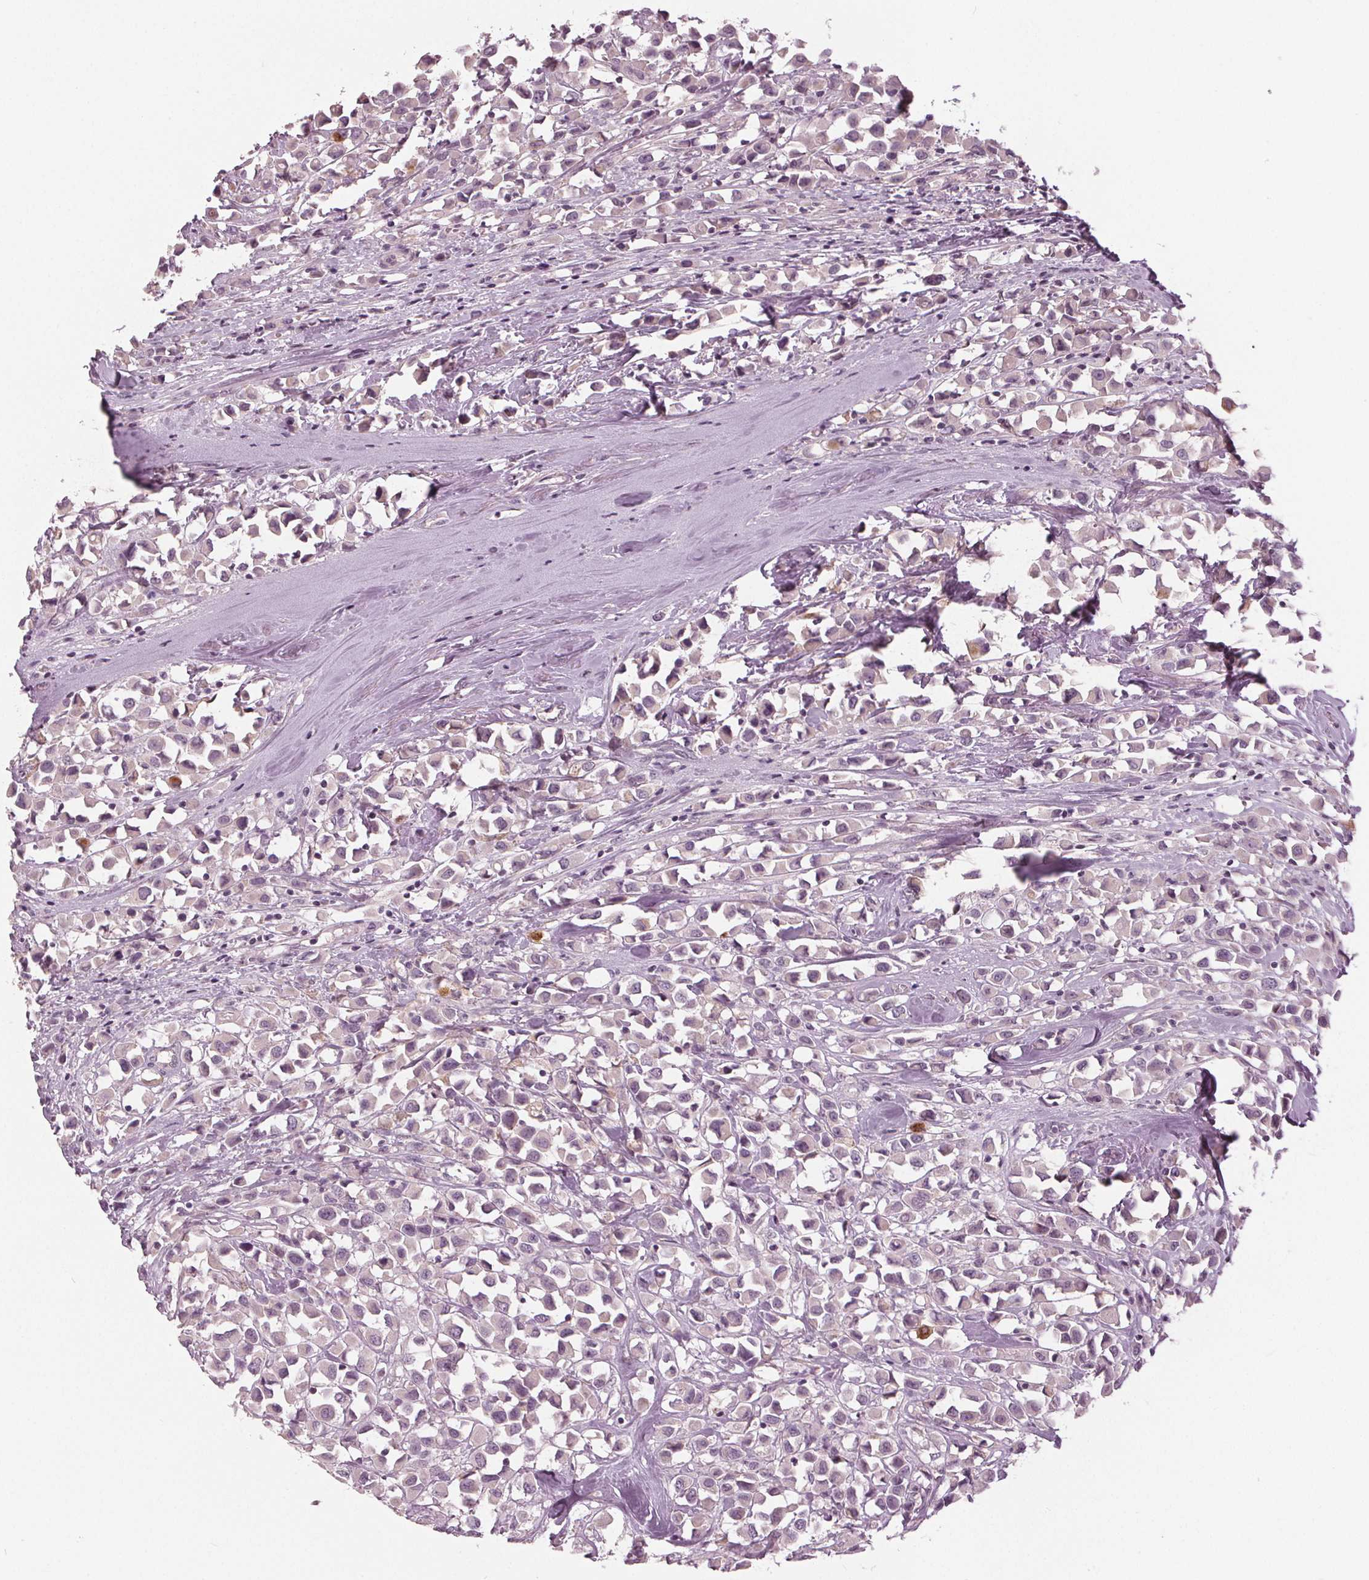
{"staining": {"intensity": "negative", "quantity": "none", "location": "none"}, "tissue": "breast cancer", "cell_type": "Tumor cells", "image_type": "cancer", "snomed": [{"axis": "morphology", "description": "Duct carcinoma"}, {"axis": "topography", "description": "Breast"}], "caption": "High power microscopy histopathology image of an immunohistochemistry (IHC) photomicrograph of breast intraductal carcinoma, revealing no significant expression in tumor cells. (Brightfield microscopy of DAB immunohistochemistry at high magnification).", "gene": "KLK13", "patient": {"sex": "female", "age": 61}}